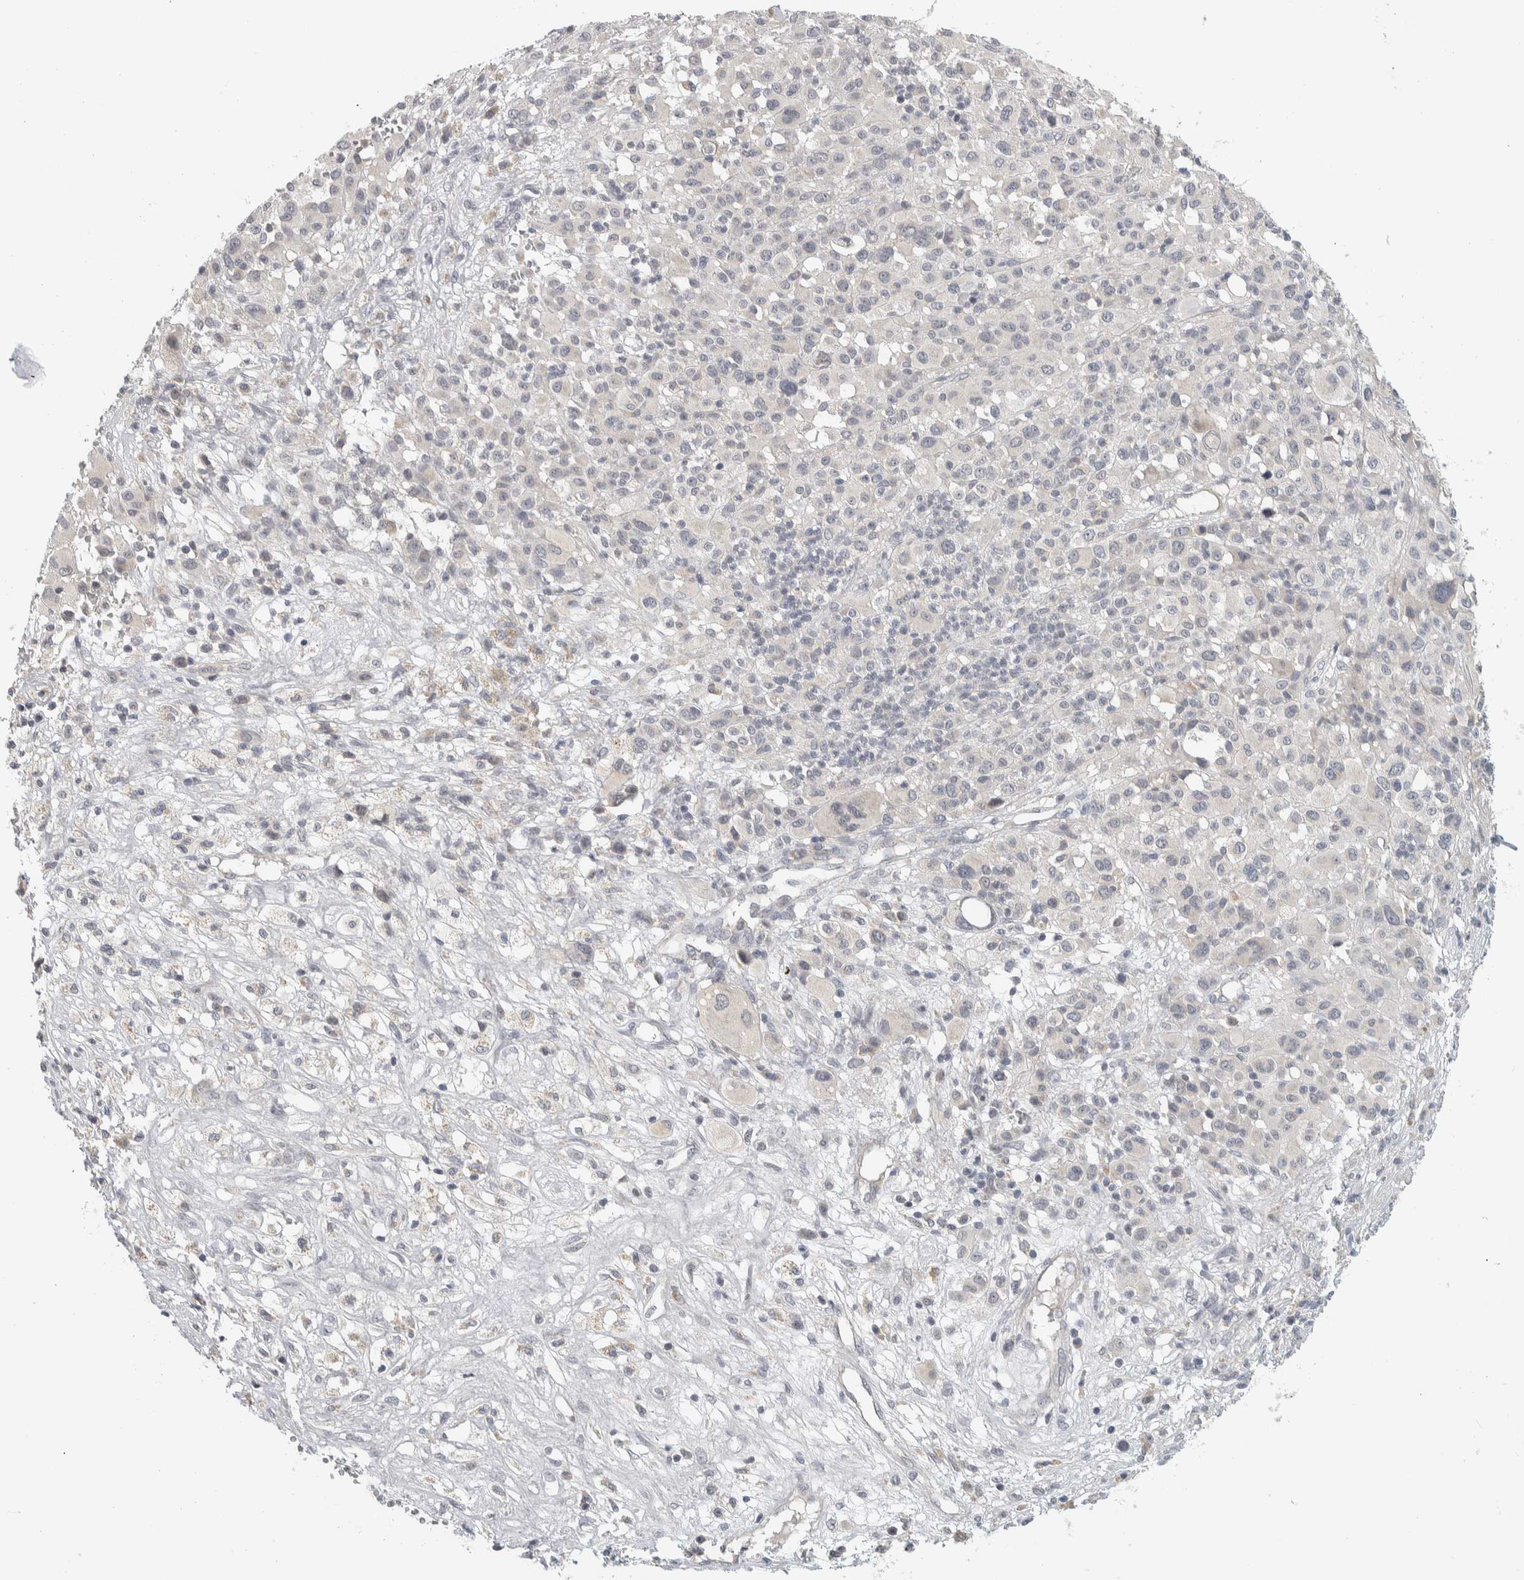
{"staining": {"intensity": "negative", "quantity": "none", "location": "none"}, "tissue": "melanoma", "cell_type": "Tumor cells", "image_type": "cancer", "snomed": [{"axis": "morphology", "description": "Malignant melanoma, Metastatic site"}, {"axis": "topography", "description": "Skin"}], "caption": "This is an IHC micrograph of malignant melanoma (metastatic site). There is no positivity in tumor cells.", "gene": "AFP", "patient": {"sex": "female", "age": 74}}